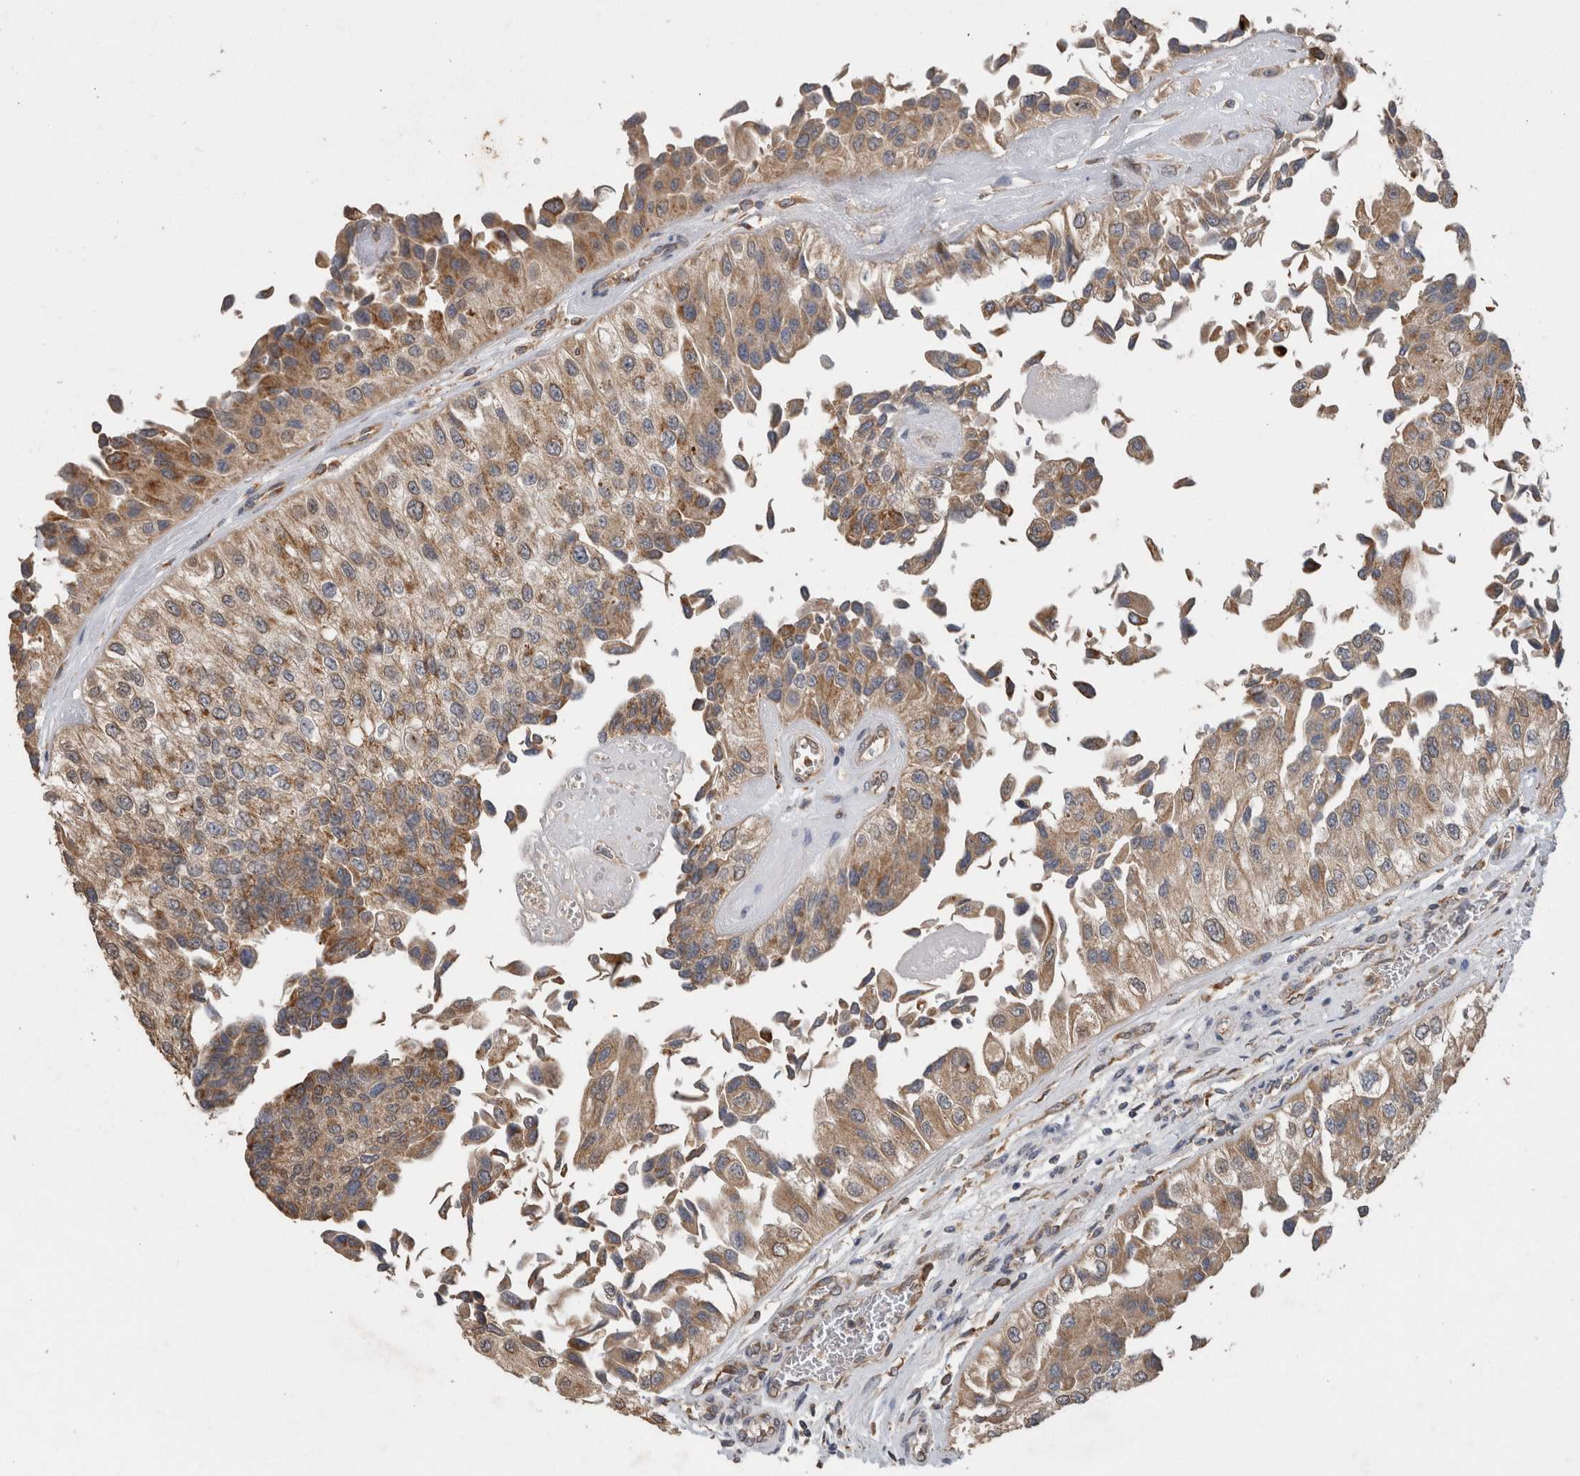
{"staining": {"intensity": "moderate", "quantity": ">75%", "location": "cytoplasmic/membranous"}, "tissue": "urothelial cancer", "cell_type": "Tumor cells", "image_type": "cancer", "snomed": [{"axis": "morphology", "description": "Urothelial carcinoma, High grade"}, {"axis": "topography", "description": "Kidney"}, {"axis": "topography", "description": "Urinary bladder"}], "caption": "Urothelial cancer stained with DAB (3,3'-diaminobenzidine) immunohistochemistry (IHC) demonstrates medium levels of moderate cytoplasmic/membranous staining in about >75% of tumor cells.", "gene": "ADGRL3", "patient": {"sex": "male", "age": 77}}